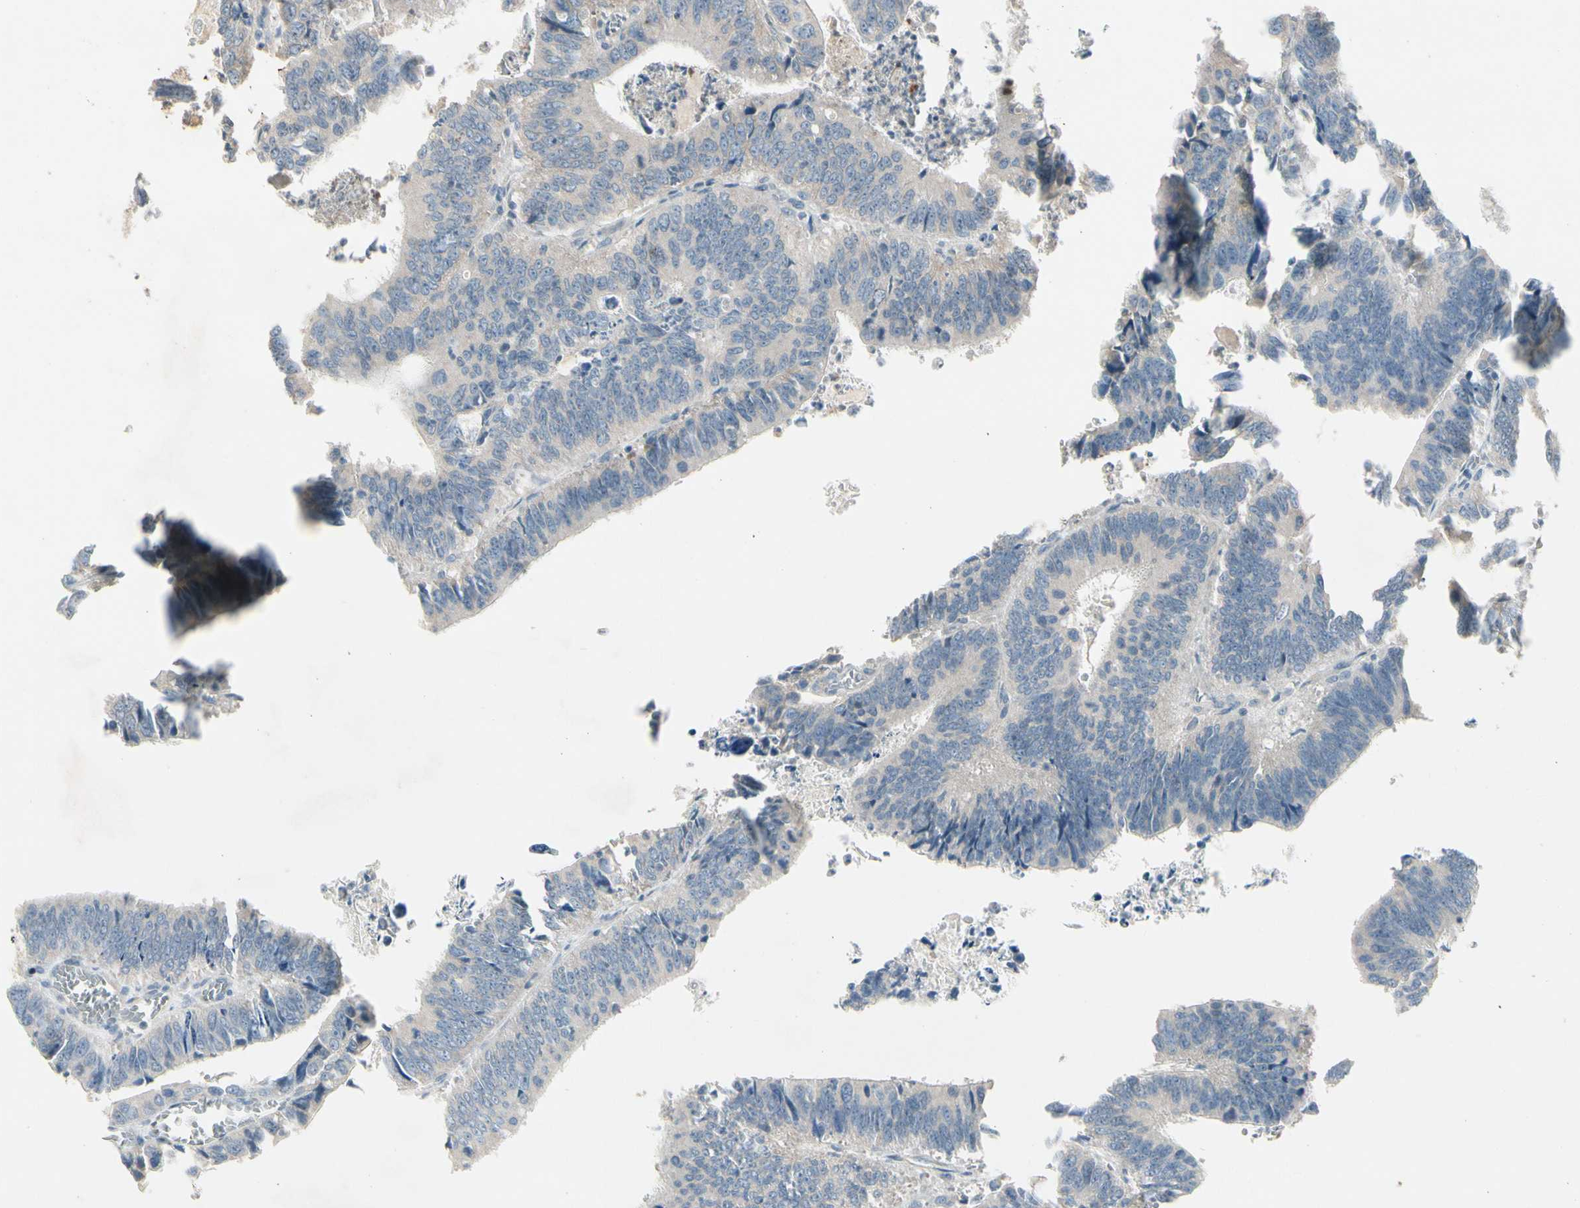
{"staining": {"intensity": "weak", "quantity": "<25%", "location": "cytoplasmic/membranous"}, "tissue": "colorectal cancer", "cell_type": "Tumor cells", "image_type": "cancer", "snomed": [{"axis": "morphology", "description": "Adenocarcinoma, NOS"}, {"axis": "topography", "description": "Colon"}], "caption": "An image of colorectal cancer (adenocarcinoma) stained for a protein shows no brown staining in tumor cells.", "gene": "ICAM5", "patient": {"sex": "male", "age": 72}}